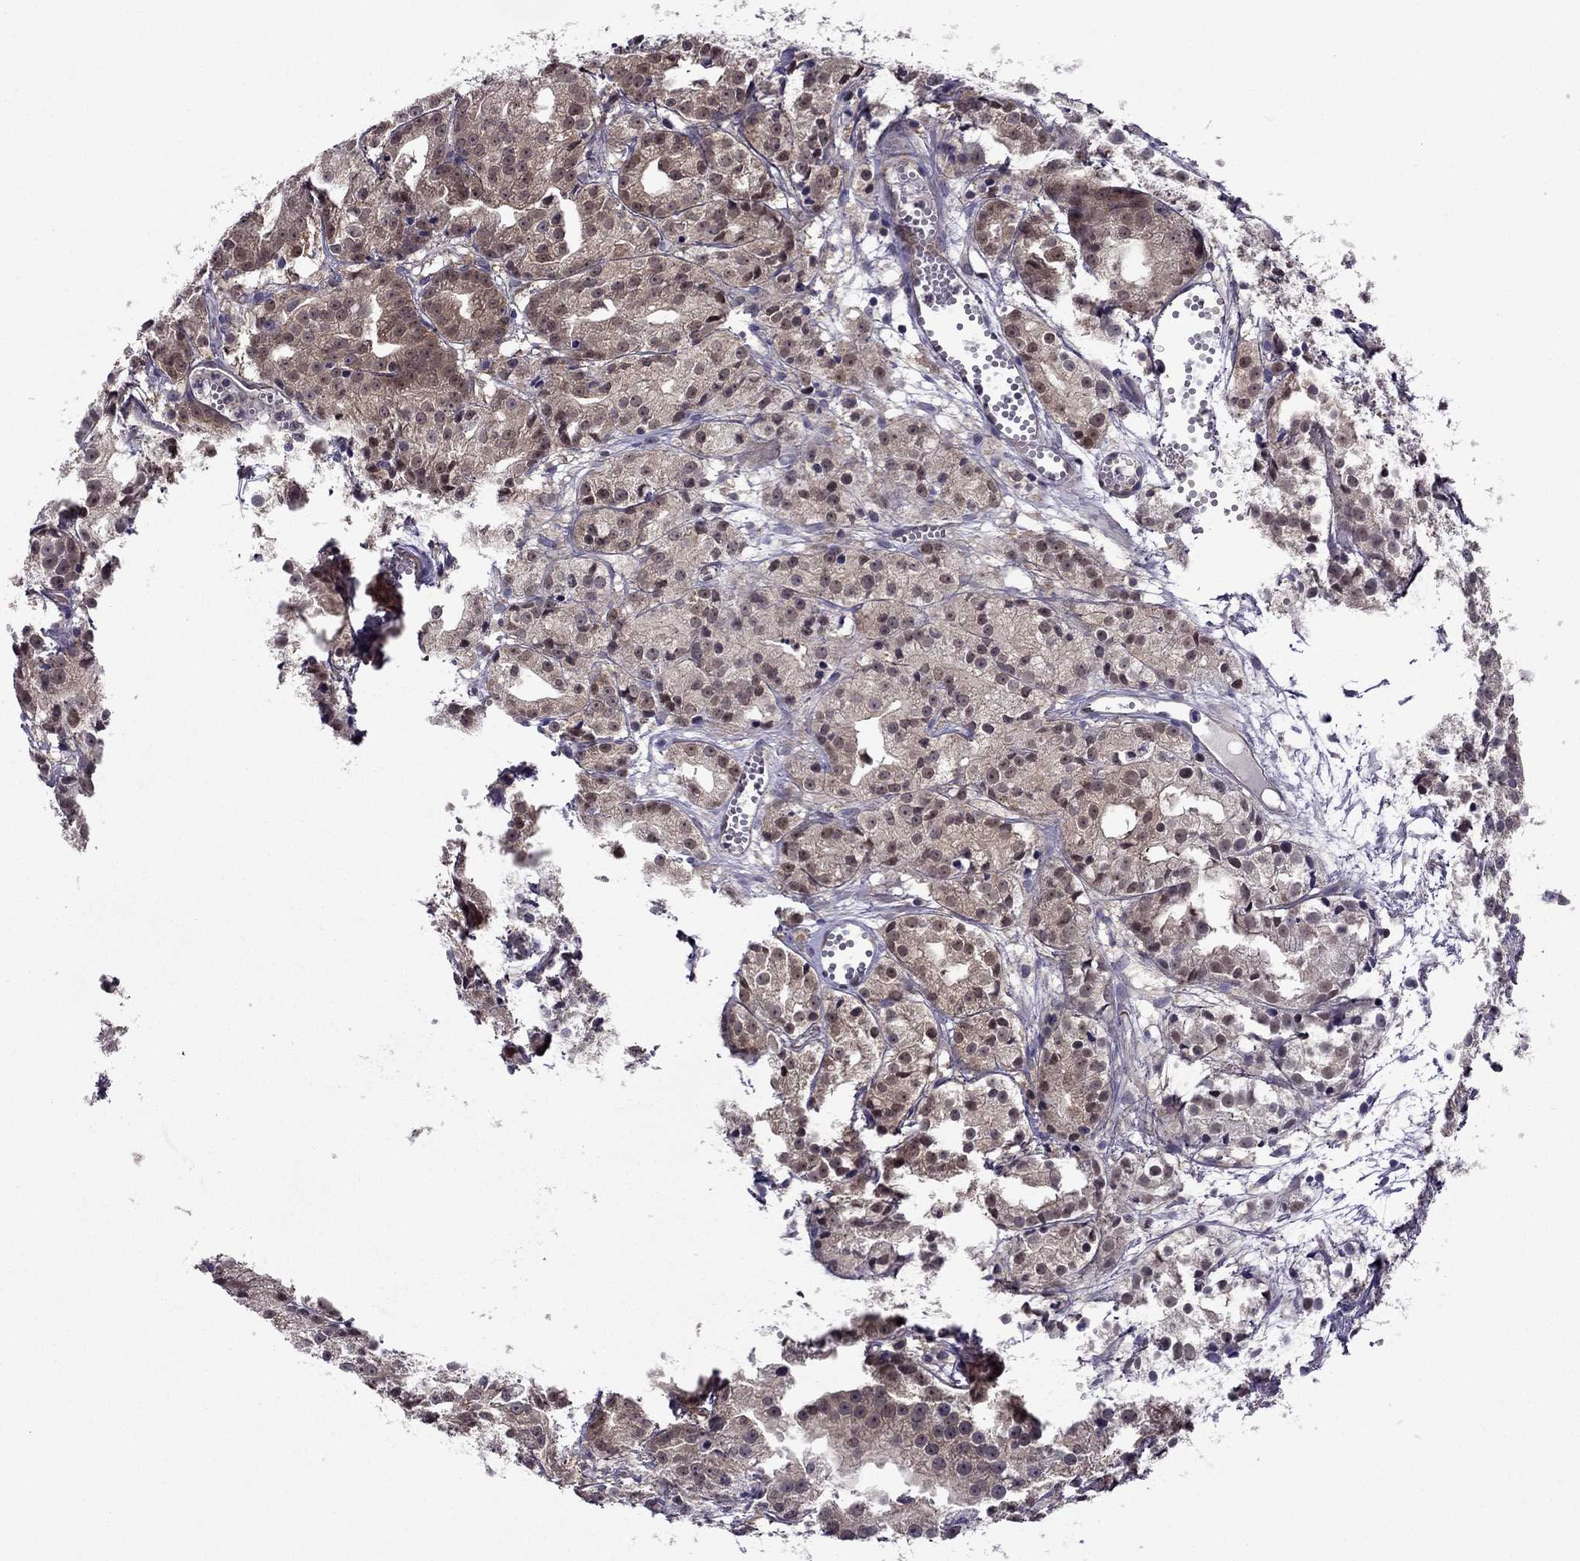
{"staining": {"intensity": "weak", "quantity": ">75%", "location": "cytoplasmic/membranous,nuclear"}, "tissue": "prostate cancer", "cell_type": "Tumor cells", "image_type": "cancer", "snomed": [{"axis": "morphology", "description": "Adenocarcinoma, Medium grade"}, {"axis": "topography", "description": "Prostate"}], "caption": "Prostate medium-grade adenocarcinoma stained with DAB immunohistochemistry (IHC) displays low levels of weak cytoplasmic/membranous and nuclear expression in approximately >75% of tumor cells. The protein is shown in brown color, while the nuclei are stained blue.", "gene": "CDK5", "patient": {"sex": "male", "age": 74}}